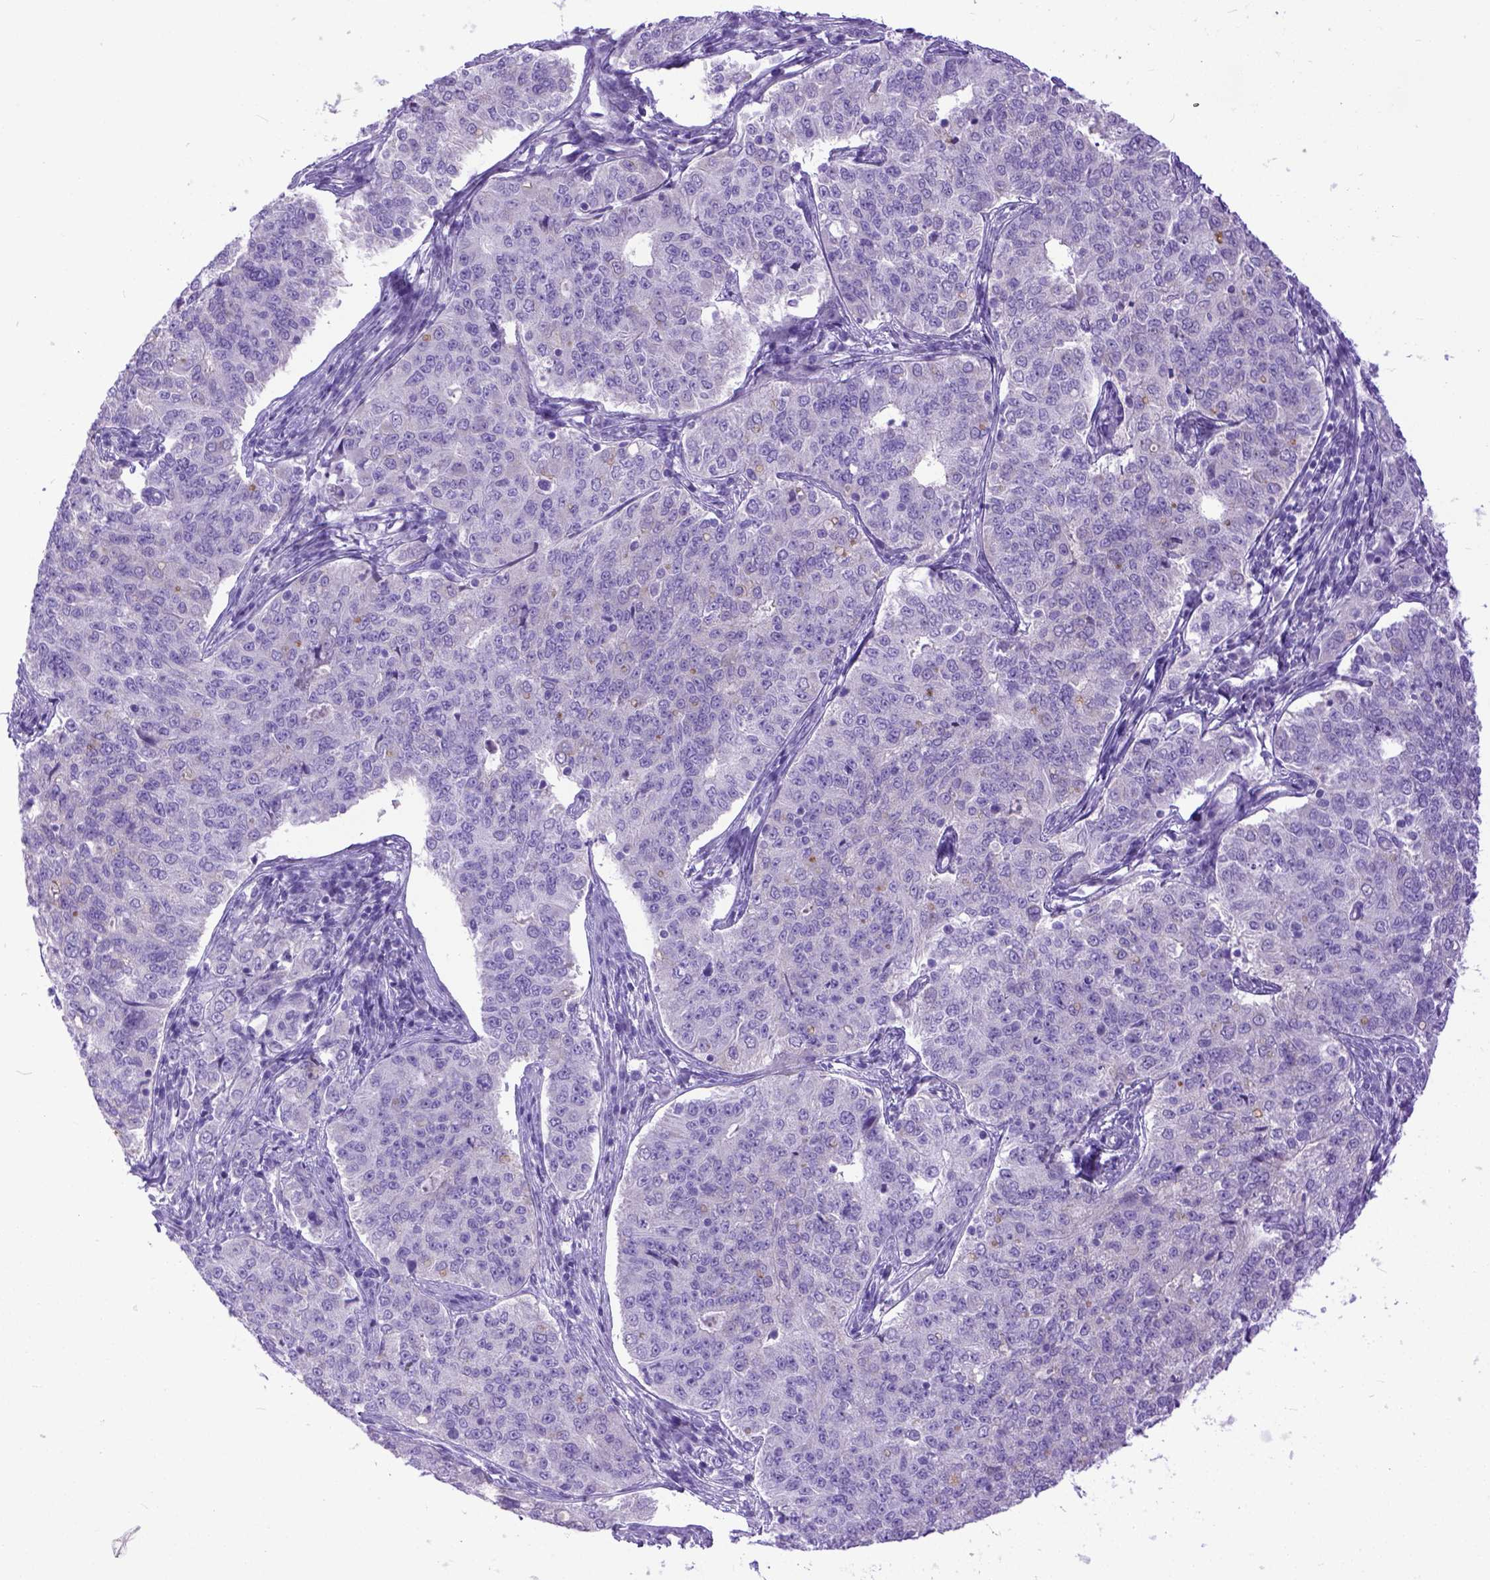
{"staining": {"intensity": "negative", "quantity": "none", "location": "none"}, "tissue": "endometrial cancer", "cell_type": "Tumor cells", "image_type": "cancer", "snomed": [{"axis": "morphology", "description": "Adenocarcinoma, NOS"}, {"axis": "topography", "description": "Endometrium"}], "caption": "Endometrial cancer (adenocarcinoma) was stained to show a protein in brown. There is no significant expression in tumor cells. Nuclei are stained in blue.", "gene": "PPL", "patient": {"sex": "female", "age": 43}}